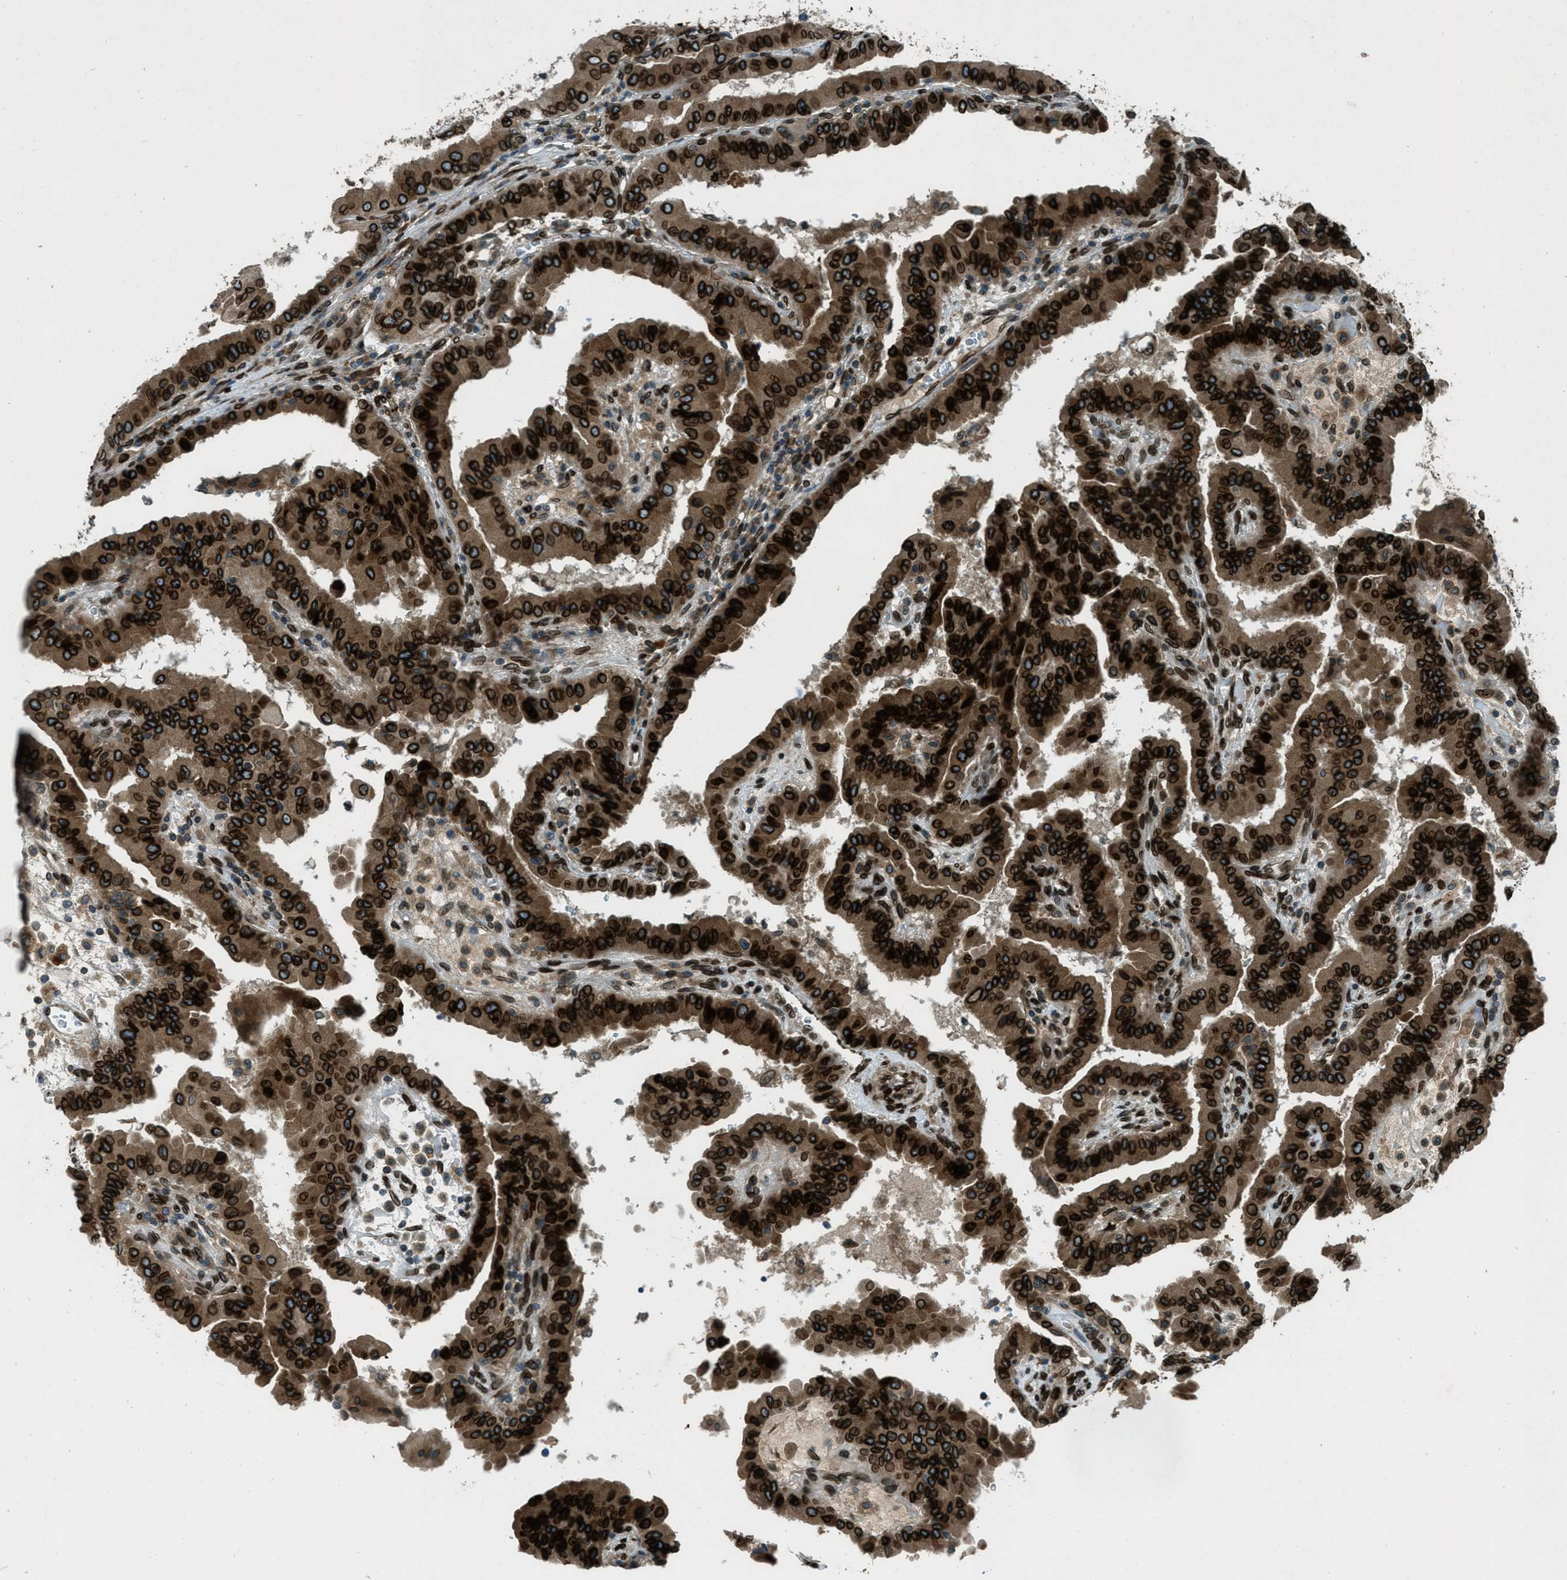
{"staining": {"intensity": "strong", "quantity": ">75%", "location": "cytoplasmic/membranous,nuclear"}, "tissue": "thyroid cancer", "cell_type": "Tumor cells", "image_type": "cancer", "snomed": [{"axis": "morphology", "description": "Papillary adenocarcinoma, NOS"}, {"axis": "topography", "description": "Thyroid gland"}], "caption": "Human papillary adenocarcinoma (thyroid) stained with a brown dye demonstrates strong cytoplasmic/membranous and nuclear positive positivity in about >75% of tumor cells.", "gene": "LEMD2", "patient": {"sex": "male", "age": 33}}